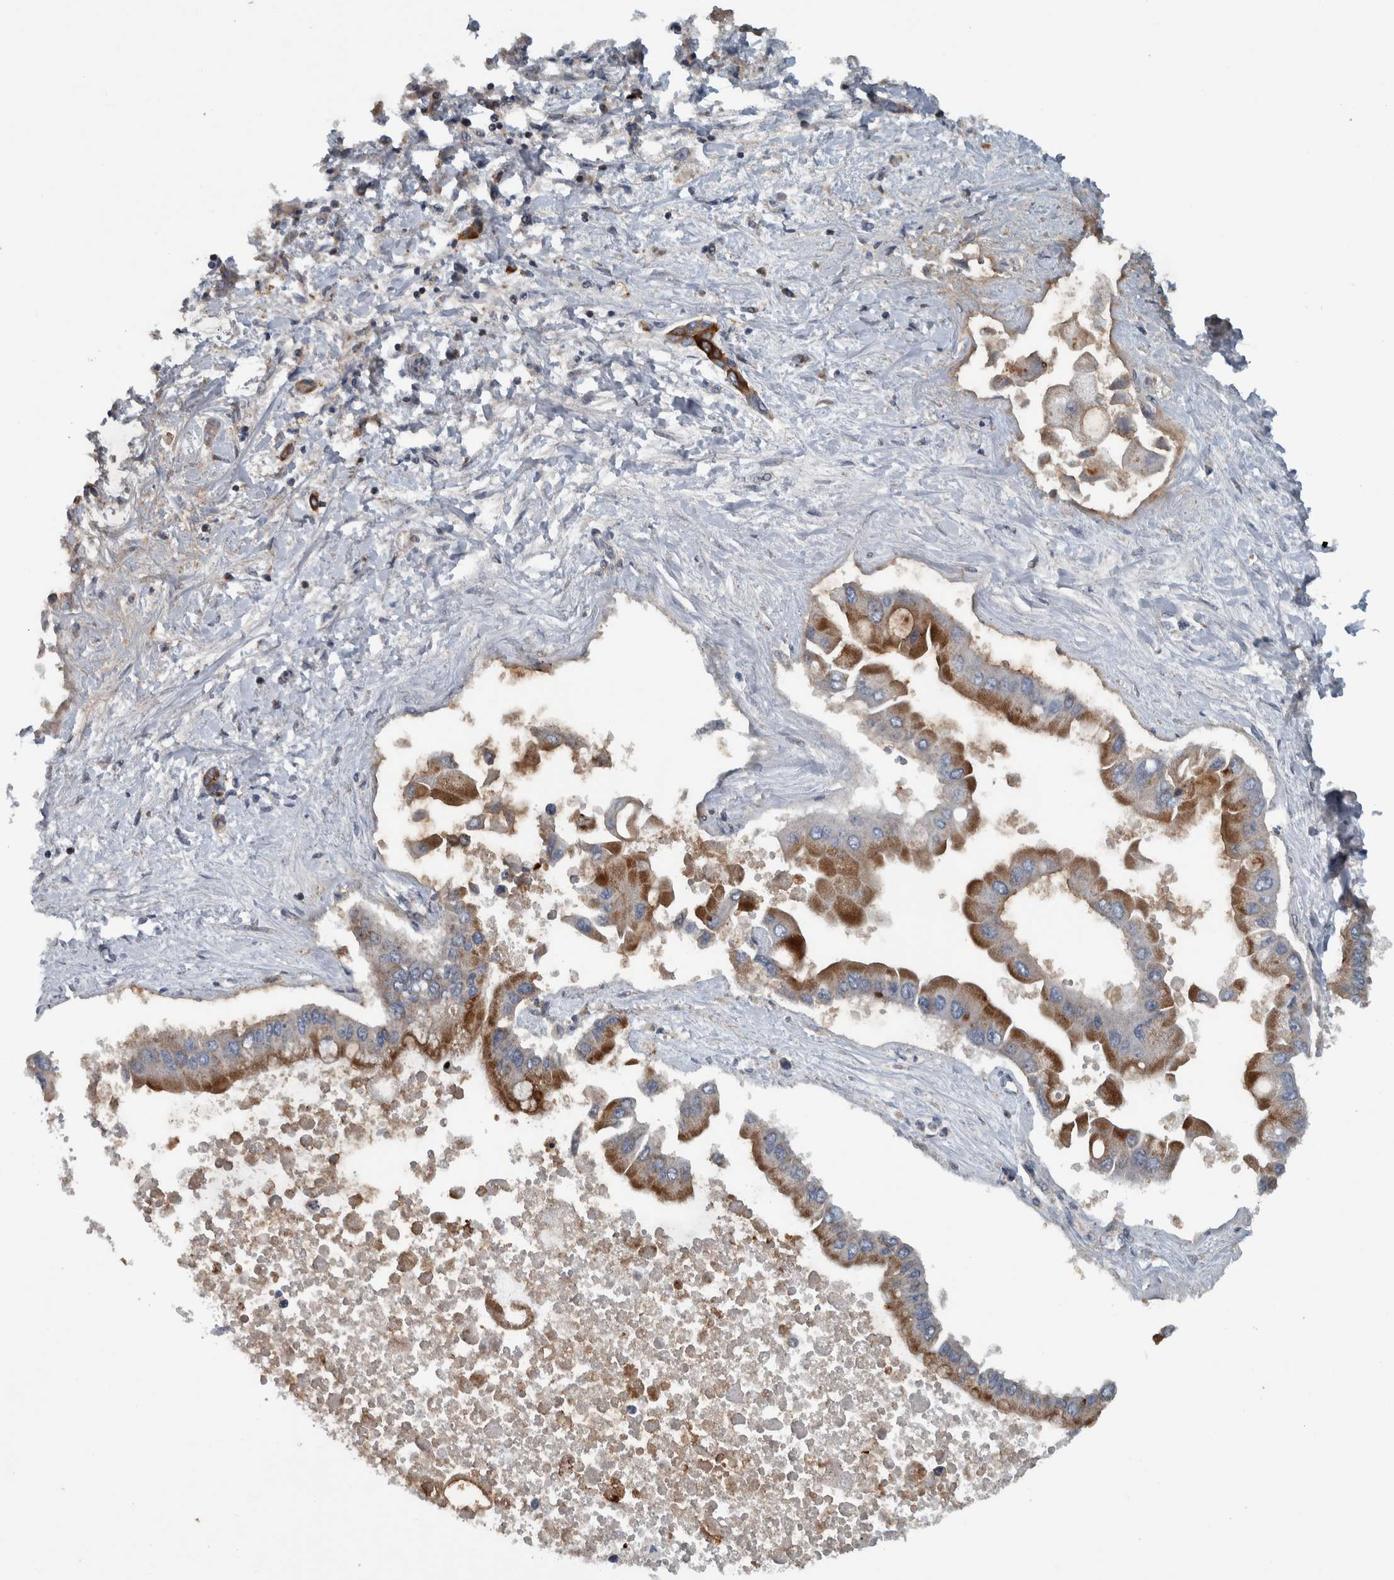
{"staining": {"intensity": "moderate", "quantity": ">75%", "location": "cytoplasmic/membranous"}, "tissue": "liver cancer", "cell_type": "Tumor cells", "image_type": "cancer", "snomed": [{"axis": "morphology", "description": "Cholangiocarcinoma"}, {"axis": "topography", "description": "Liver"}], "caption": "There is medium levels of moderate cytoplasmic/membranous staining in tumor cells of liver cancer (cholangiocarcinoma), as demonstrated by immunohistochemical staining (brown color).", "gene": "BAIAP2L1", "patient": {"sex": "male", "age": 50}}